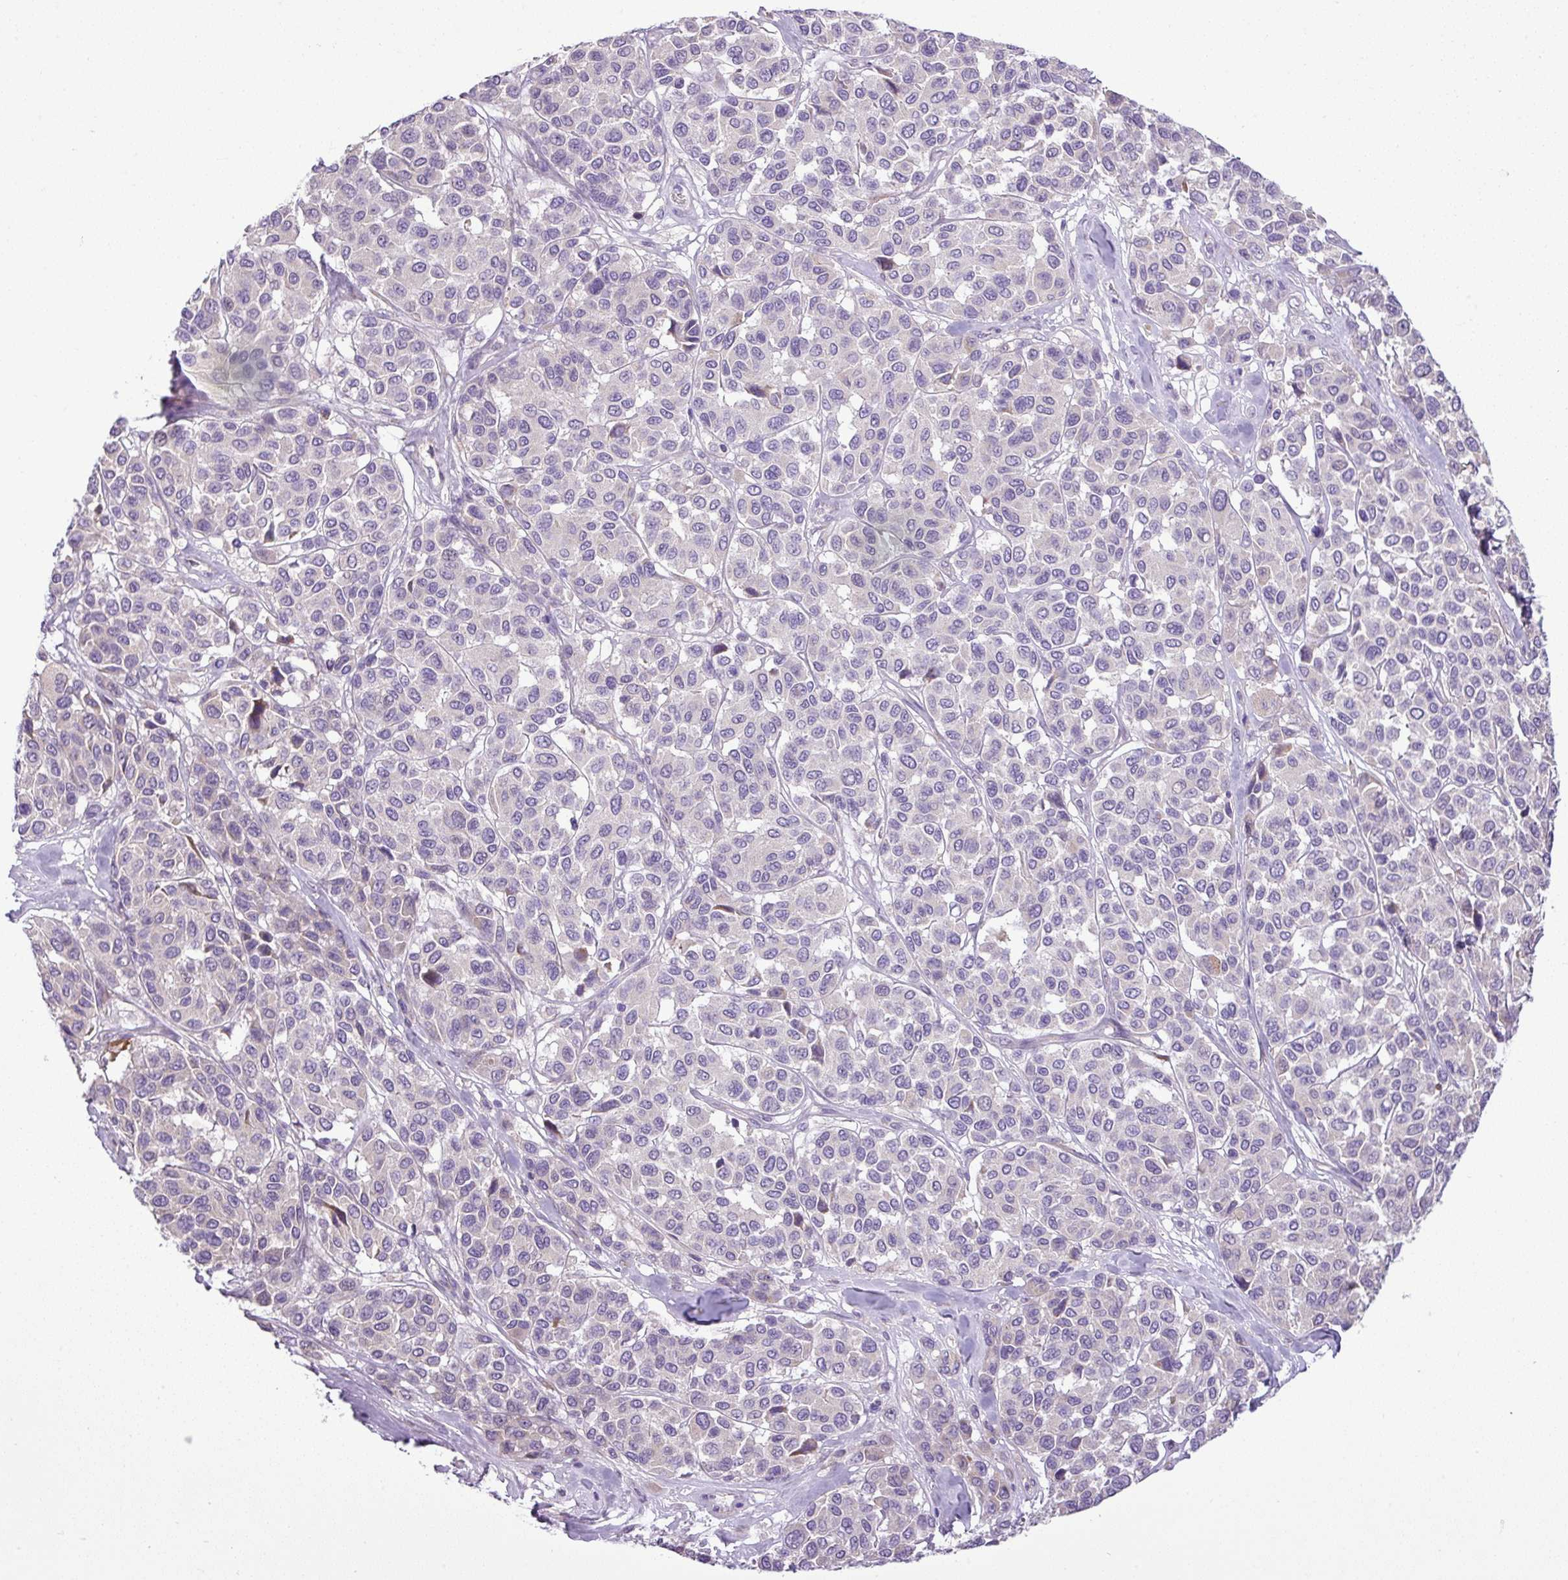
{"staining": {"intensity": "negative", "quantity": "none", "location": "none"}, "tissue": "melanoma", "cell_type": "Tumor cells", "image_type": "cancer", "snomed": [{"axis": "morphology", "description": "Malignant melanoma, NOS"}, {"axis": "topography", "description": "Skin"}], "caption": "Melanoma was stained to show a protein in brown. There is no significant positivity in tumor cells. (IHC, brightfield microscopy, high magnification).", "gene": "MOCS3", "patient": {"sex": "female", "age": 66}}